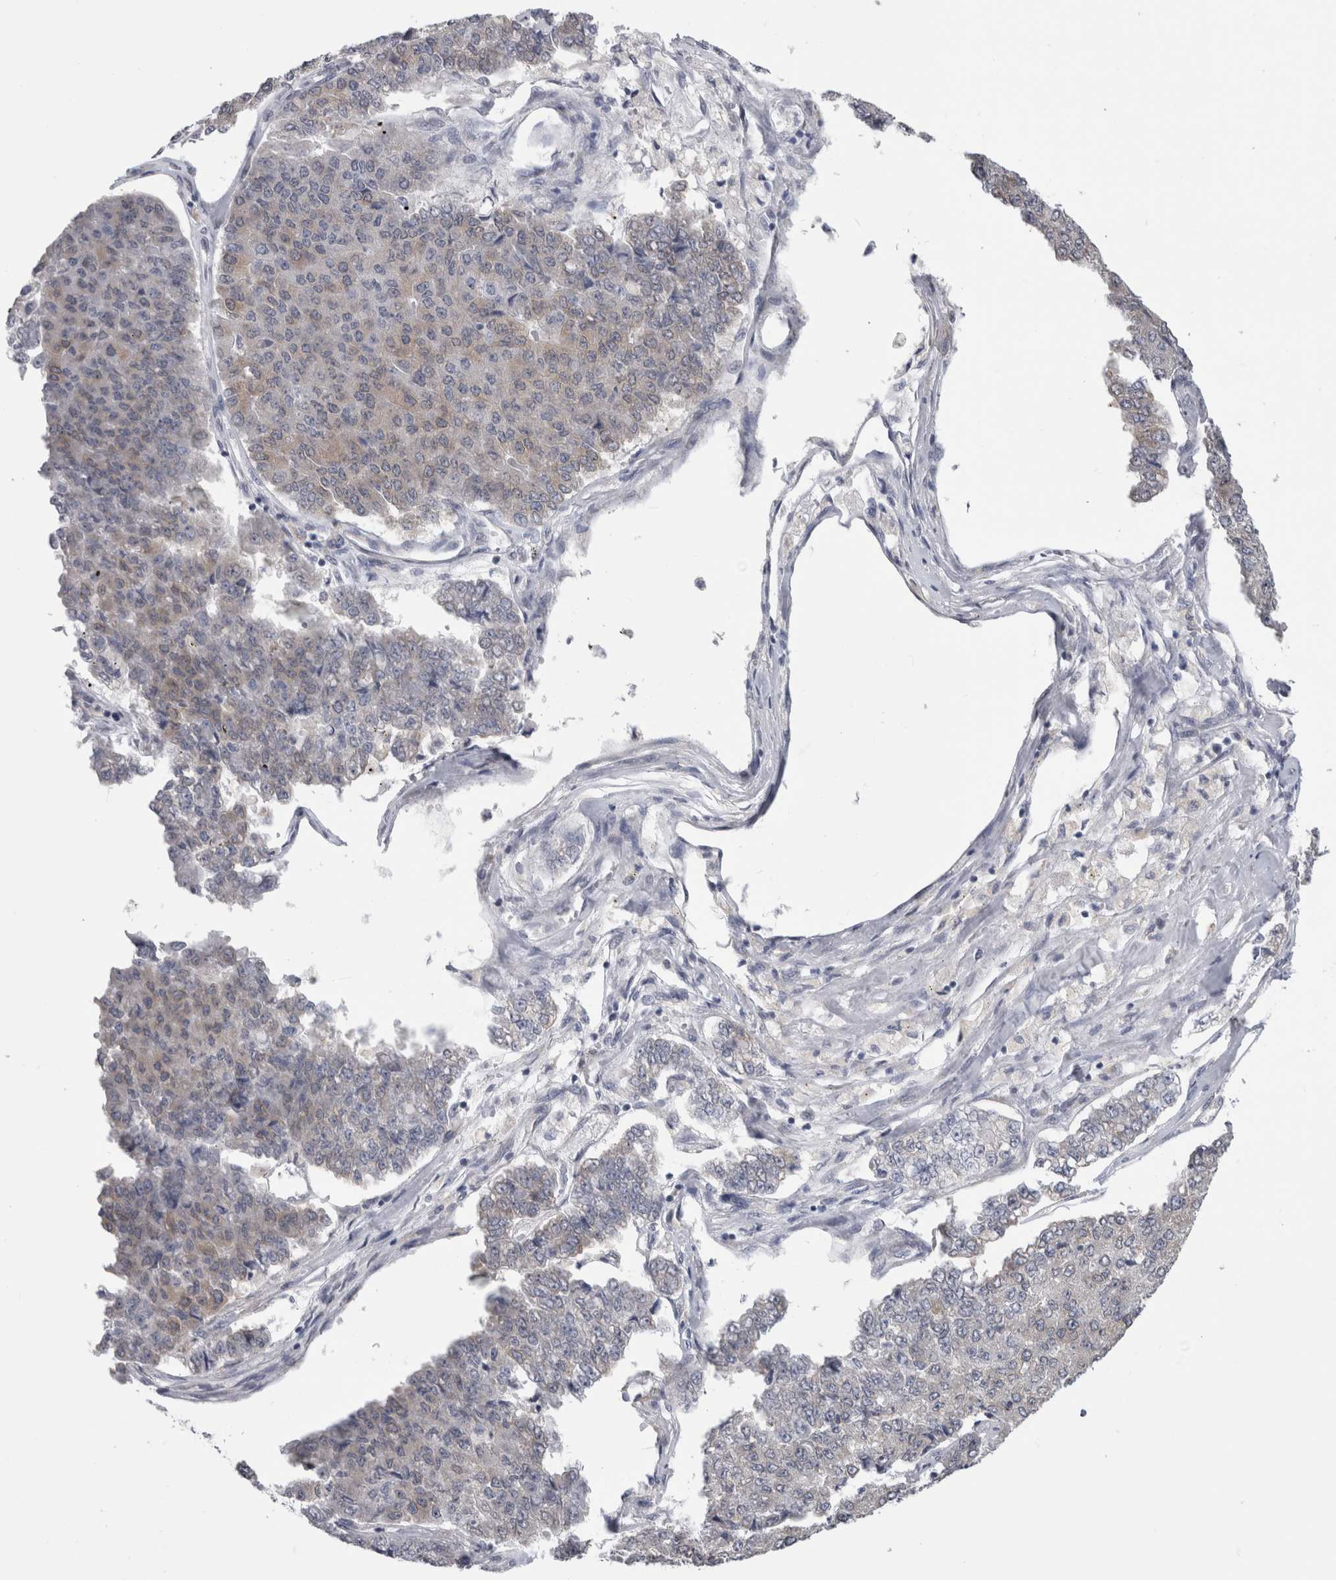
{"staining": {"intensity": "weak", "quantity": "<25%", "location": "cytoplasmic/membranous"}, "tissue": "pancreatic cancer", "cell_type": "Tumor cells", "image_type": "cancer", "snomed": [{"axis": "morphology", "description": "Adenocarcinoma, NOS"}, {"axis": "topography", "description": "Pancreas"}], "caption": "Immunohistochemical staining of human pancreatic cancer demonstrates no significant expression in tumor cells.", "gene": "TMEM242", "patient": {"sex": "male", "age": 50}}